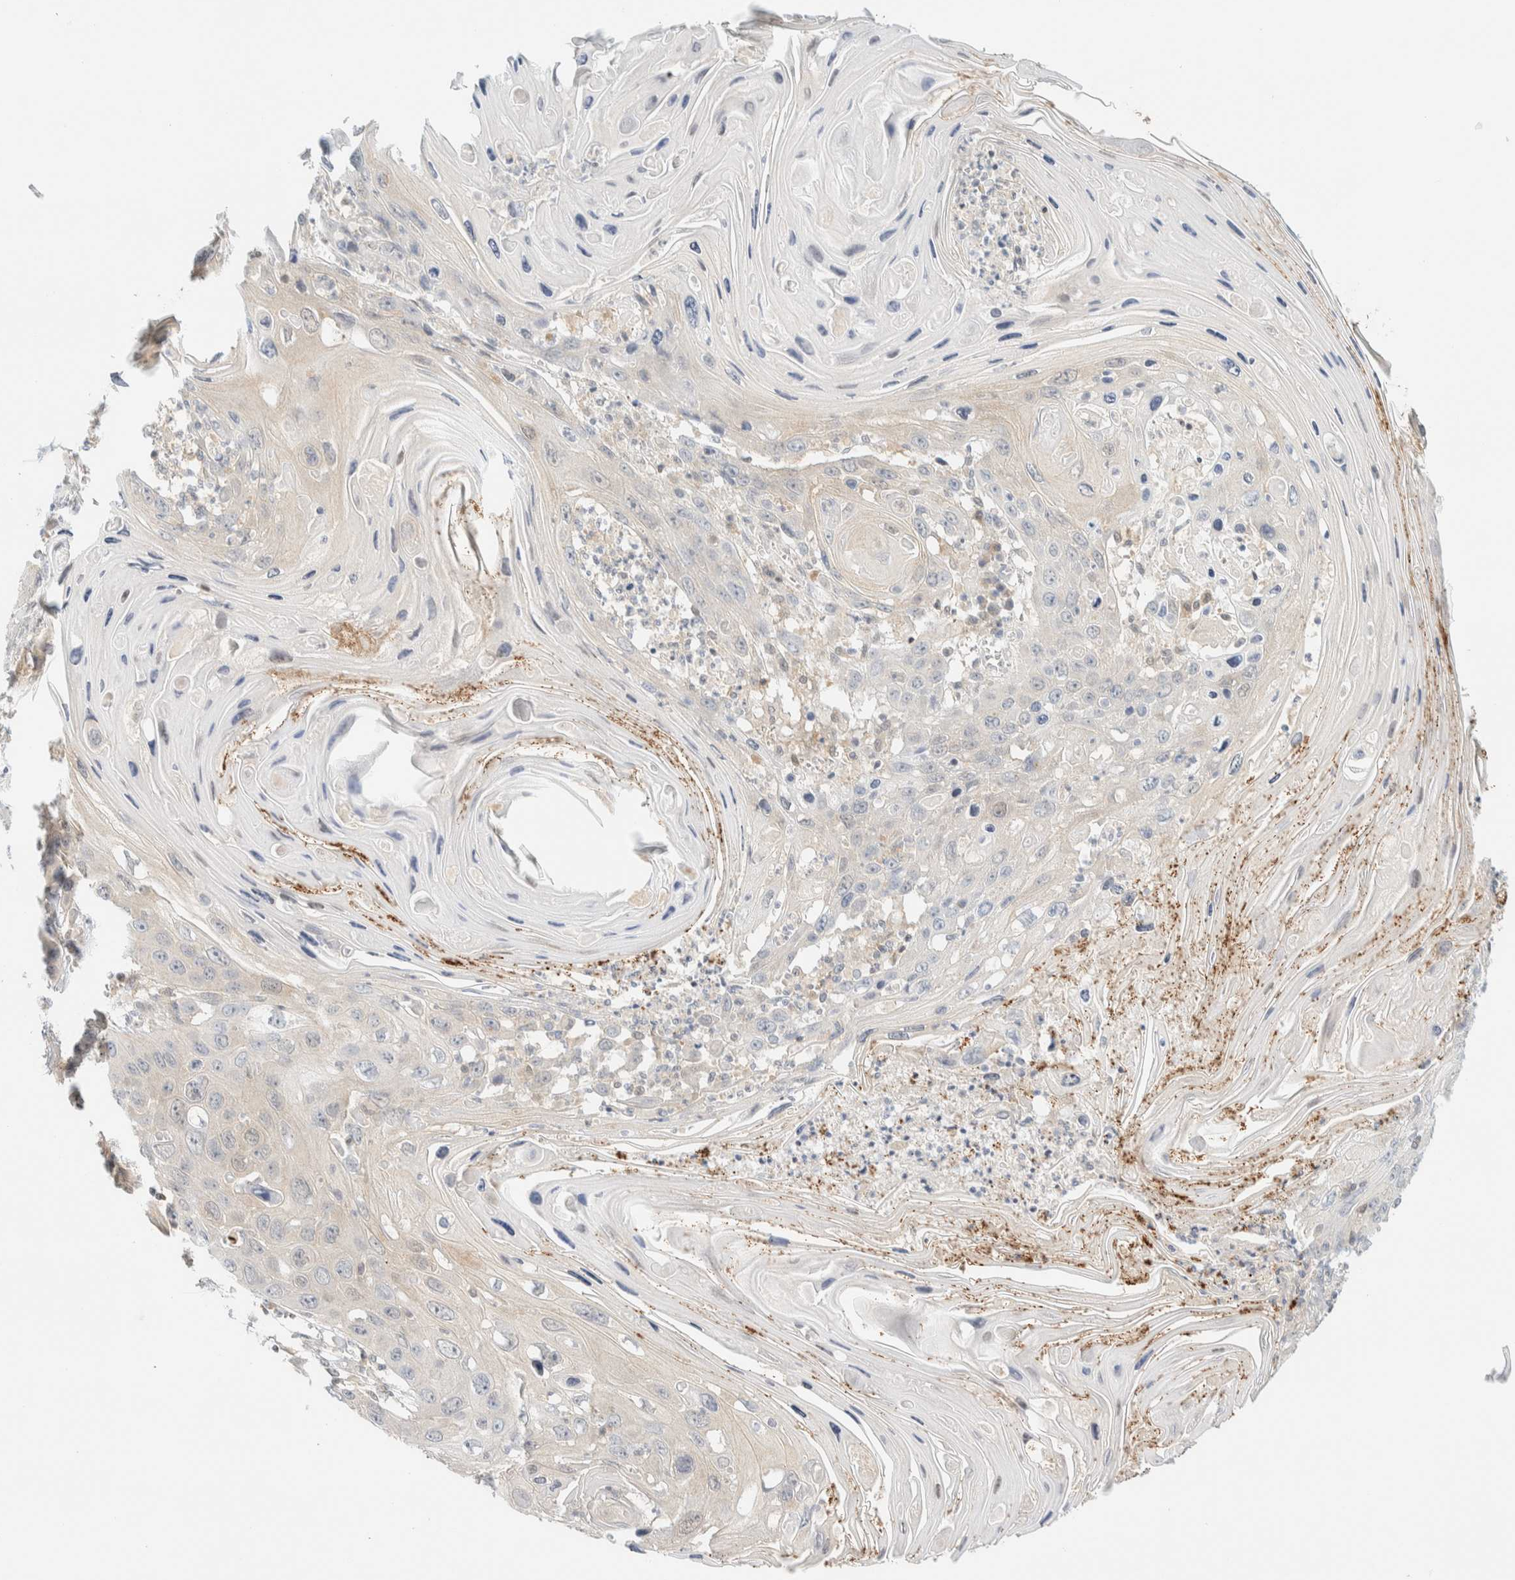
{"staining": {"intensity": "negative", "quantity": "none", "location": "none"}, "tissue": "skin cancer", "cell_type": "Tumor cells", "image_type": "cancer", "snomed": [{"axis": "morphology", "description": "Squamous cell carcinoma, NOS"}, {"axis": "topography", "description": "Skin"}], "caption": "A micrograph of human skin squamous cell carcinoma is negative for staining in tumor cells.", "gene": "PCYT2", "patient": {"sex": "male", "age": 55}}